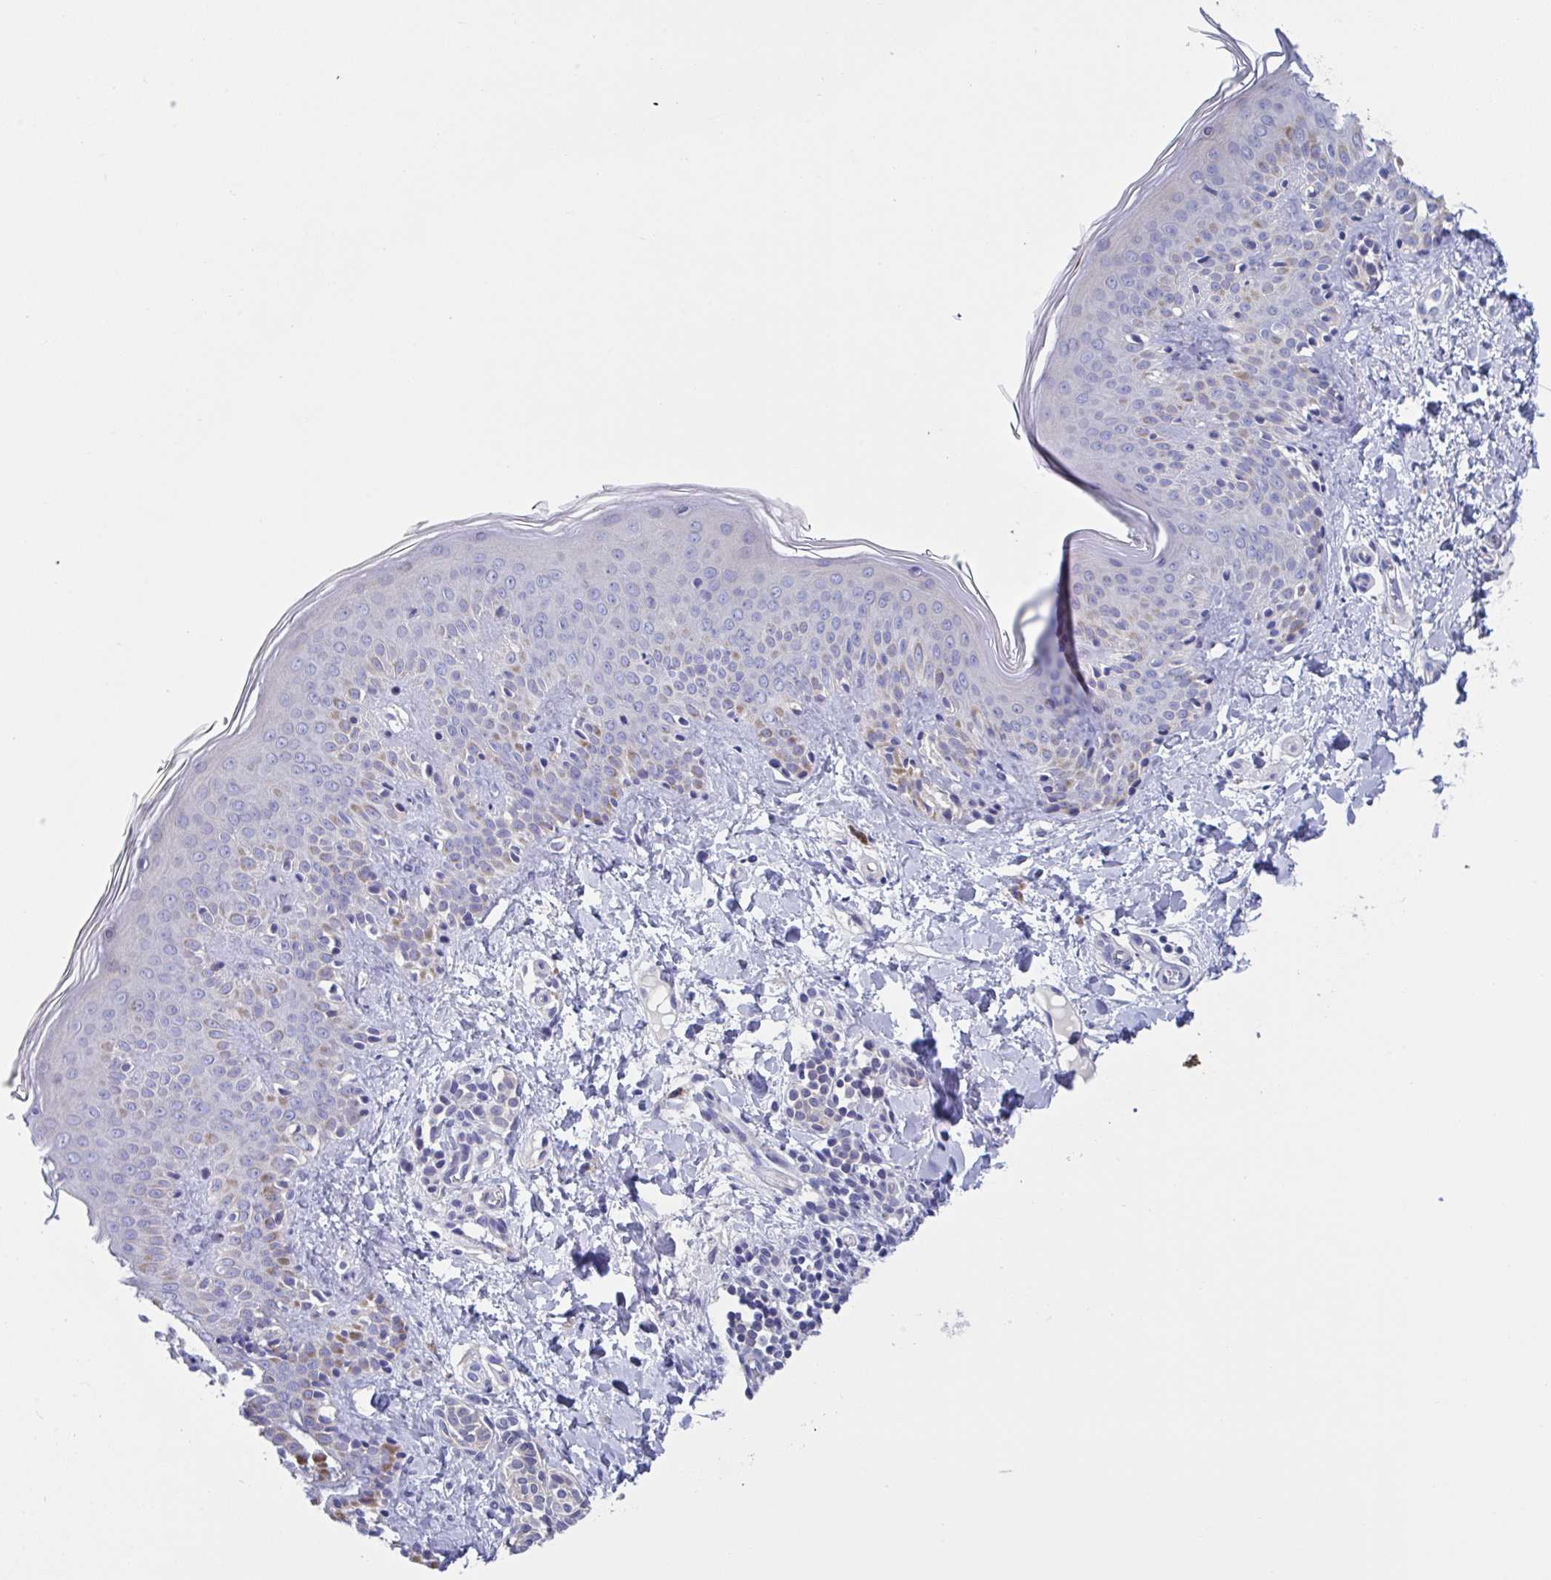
{"staining": {"intensity": "negative", "quantity": "none", "location": "none"}, "tissue": "skin", "cell_type": "Fibroblasts", "image_type": "normal", "snomed": [{"axis": "morphology", "description": "Normal tissue, NOS"}, {"axis": "topography", "description": "Skin"}], "caption": "Immunohistochemistry (IHC) of unremarkable skin displays no positivity in fibroblasts.", "gene": "LPIN3", "patient": {"sex": "male", "age": 16}}